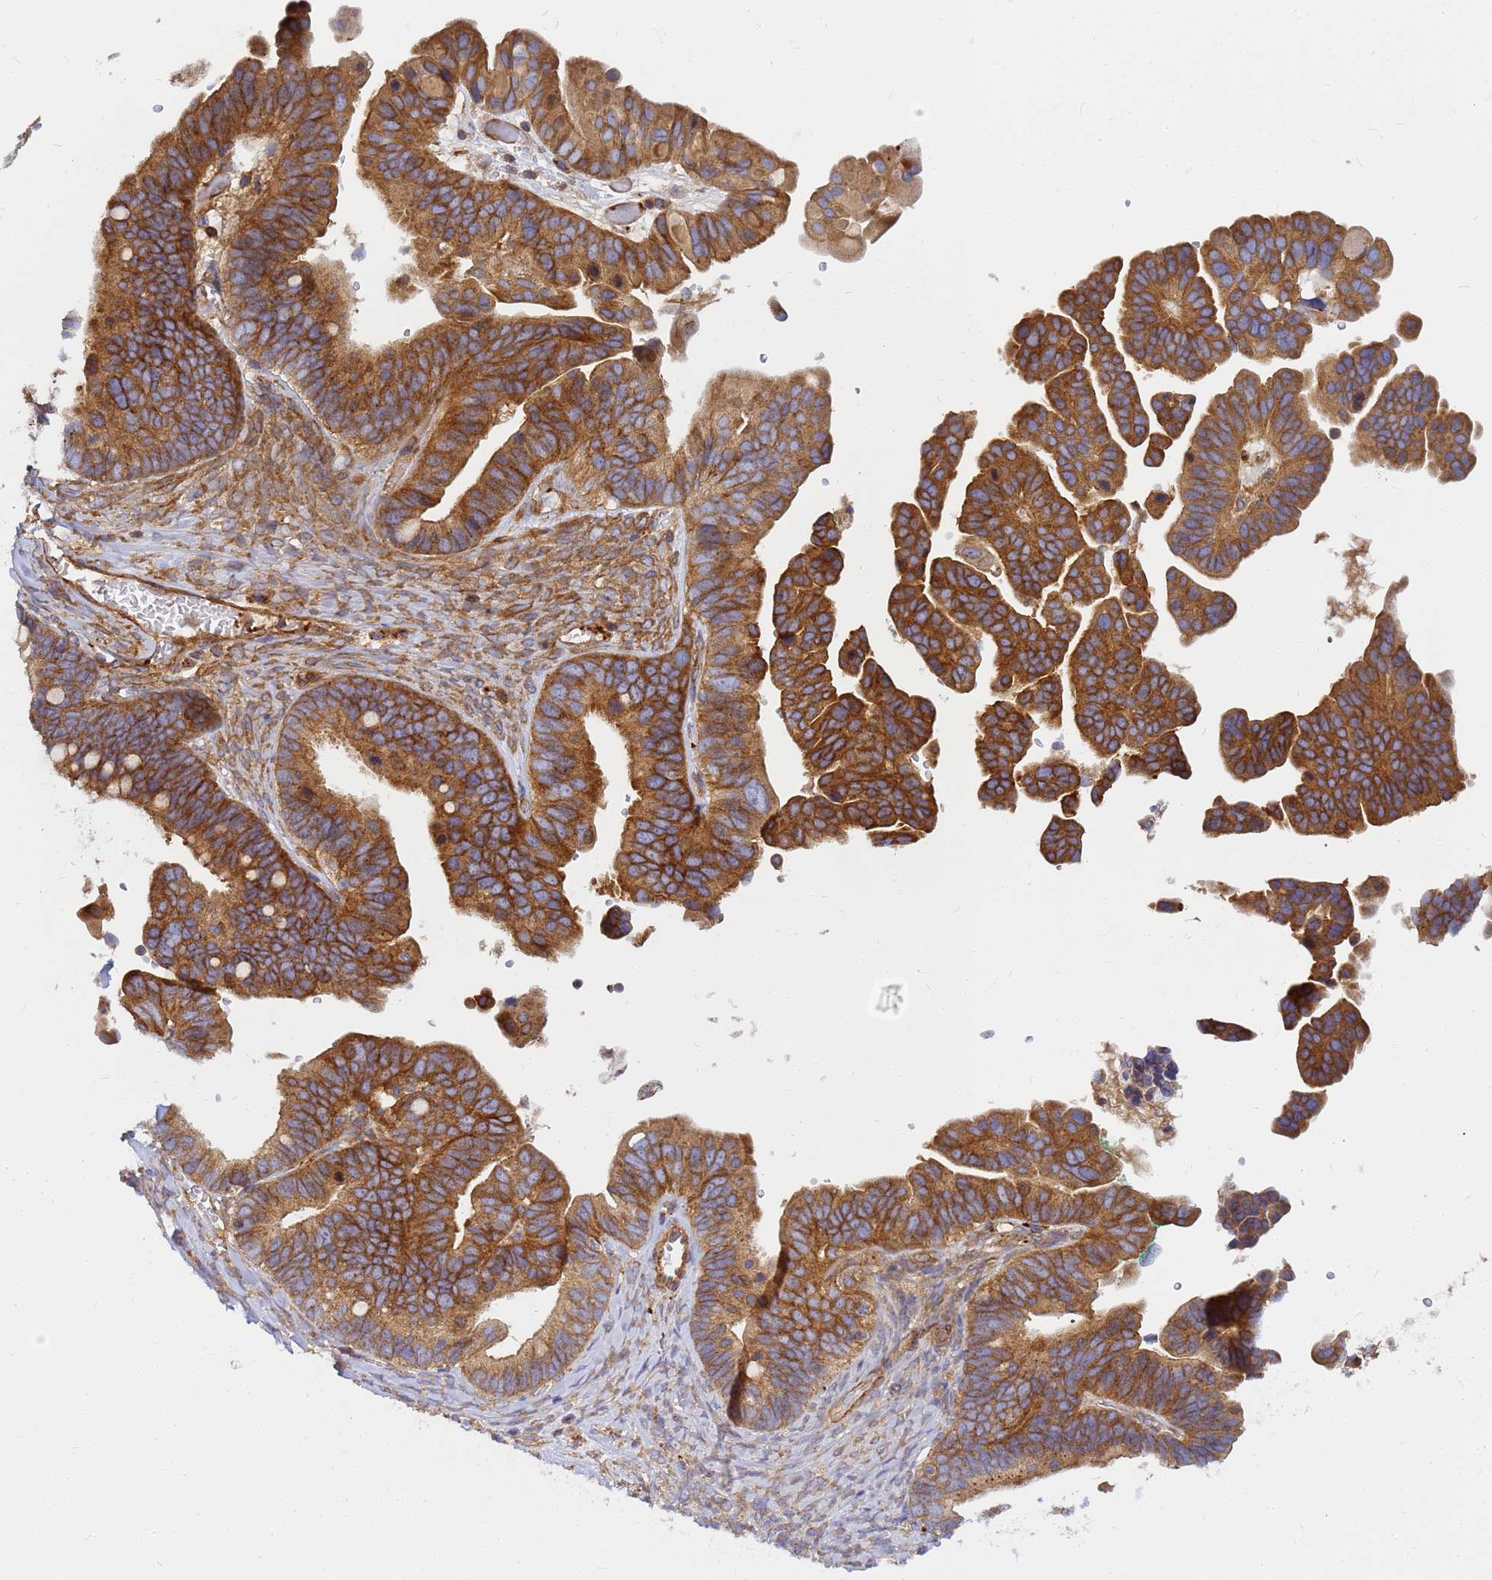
{"staining": {"intensity": "strong", "quantity": ">75%", "location": "cytoplasmic/membranous"}, "tissue": "ovarian cancer", "cell_type": "Tumor cells", "image_type": "cancer", "snomed": [{"axis": "morphology", "description": "Cystadenocarcinoma, serous, NOS"}, {"axis": "topography", "description": "Ovary"}], "caption": "Strong cytoplasmic/membranous positivity is appreciated in about >75% of tumor cells in ovarian cancer.", "gene": "C2CD5", "patient": {"sex": "female", "age": 56}}